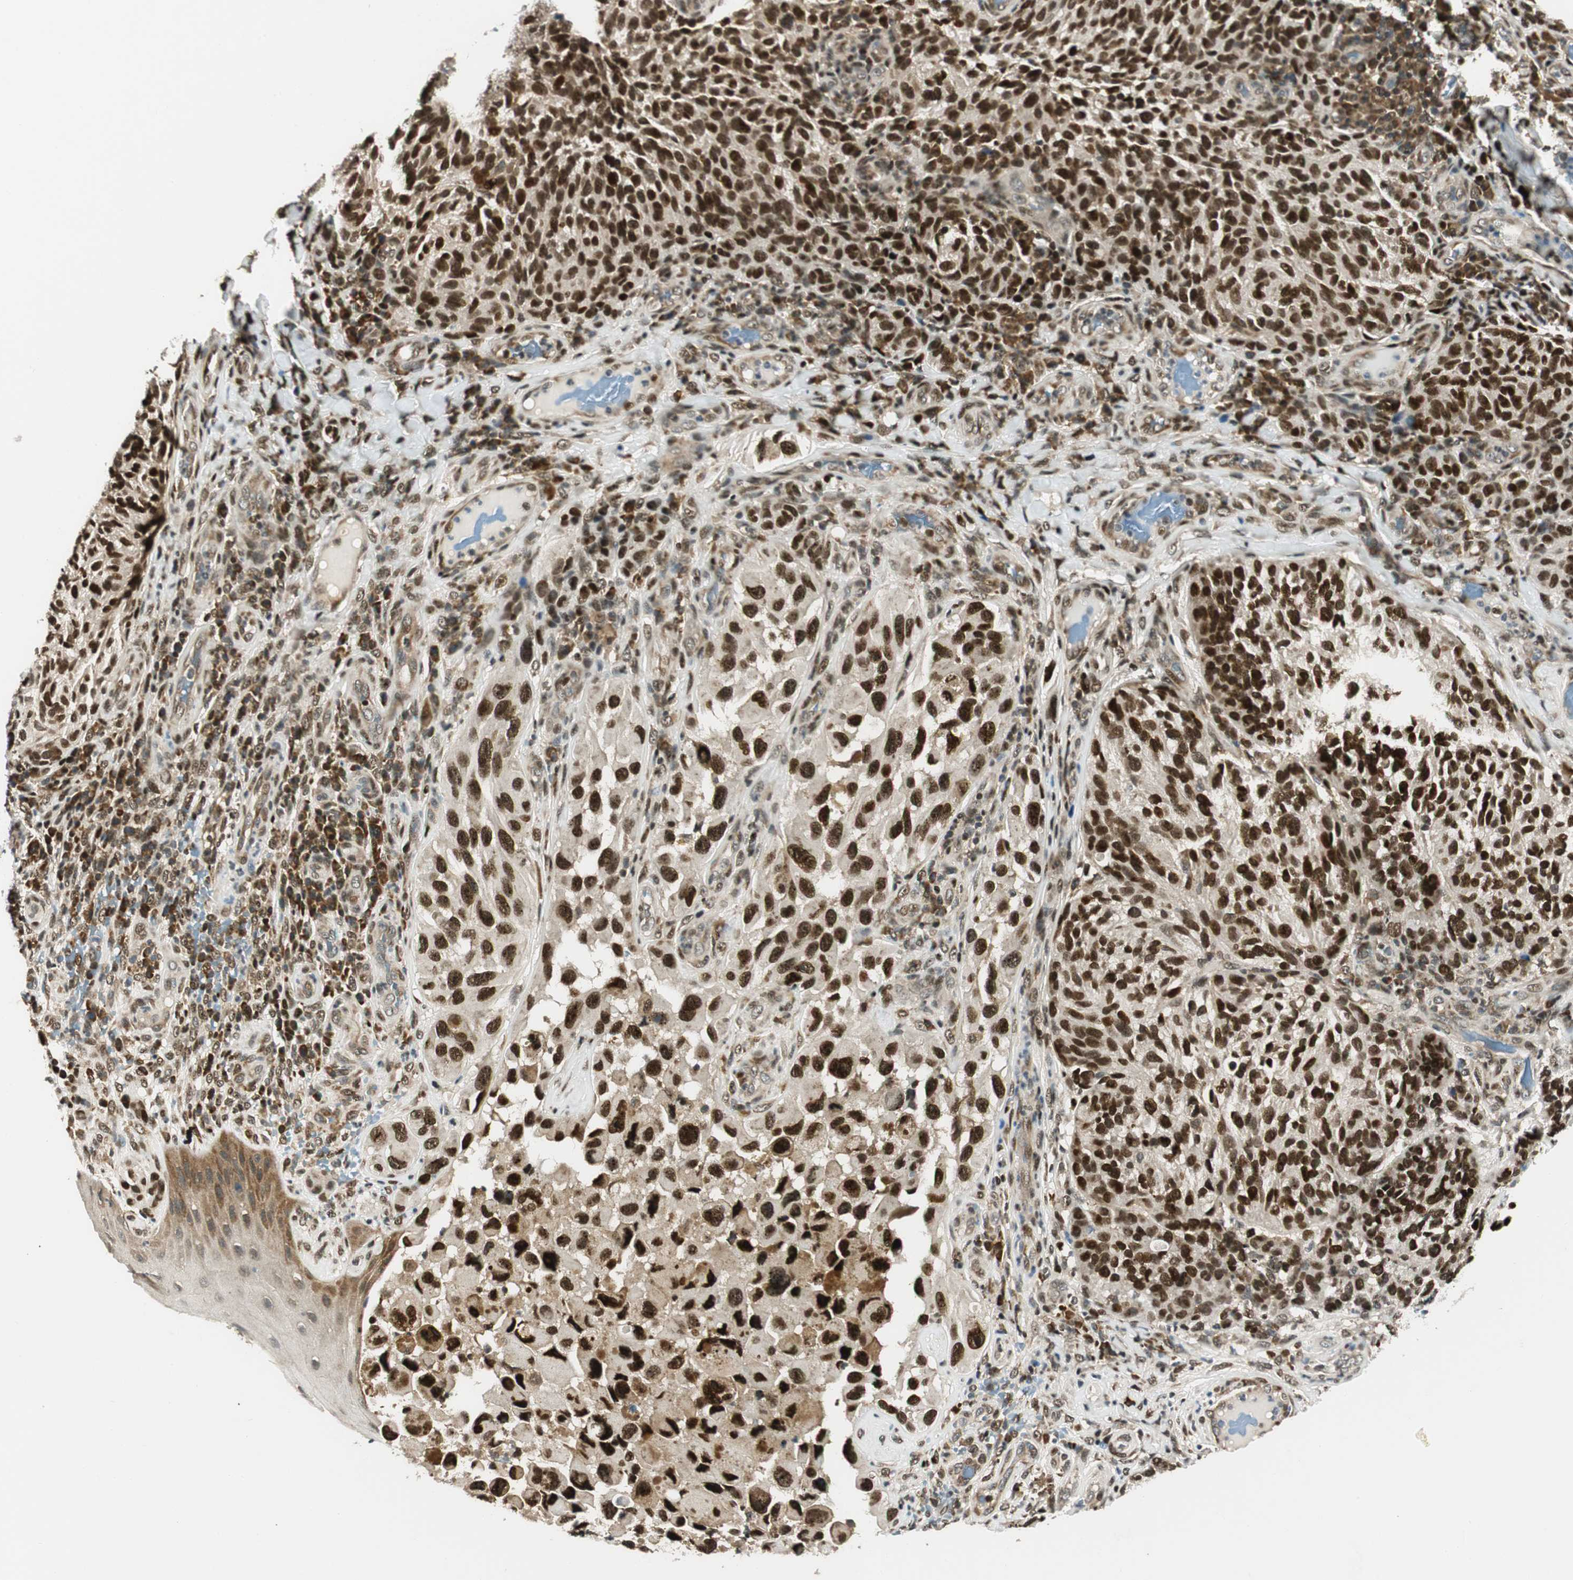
{"staining": {"intensity": "strong", "quantity": ">75%", "location": "nuclear"}, "tissue": "melanoma", "cell_type": "Tumor cells", "image_type": "cancer", "snomed": [{"axis": "morphology", "description": "Malignant melanoma, NOS"}, {"axis": "topography", "description": "Skin"}], "caption": "Immunohistochemical staining of human melanoma exhibits strong nuclear protein positivity in approximately >75% of tumor cells.", "gene": "RING1", "patient": {"sex": "female", "age": 73}}